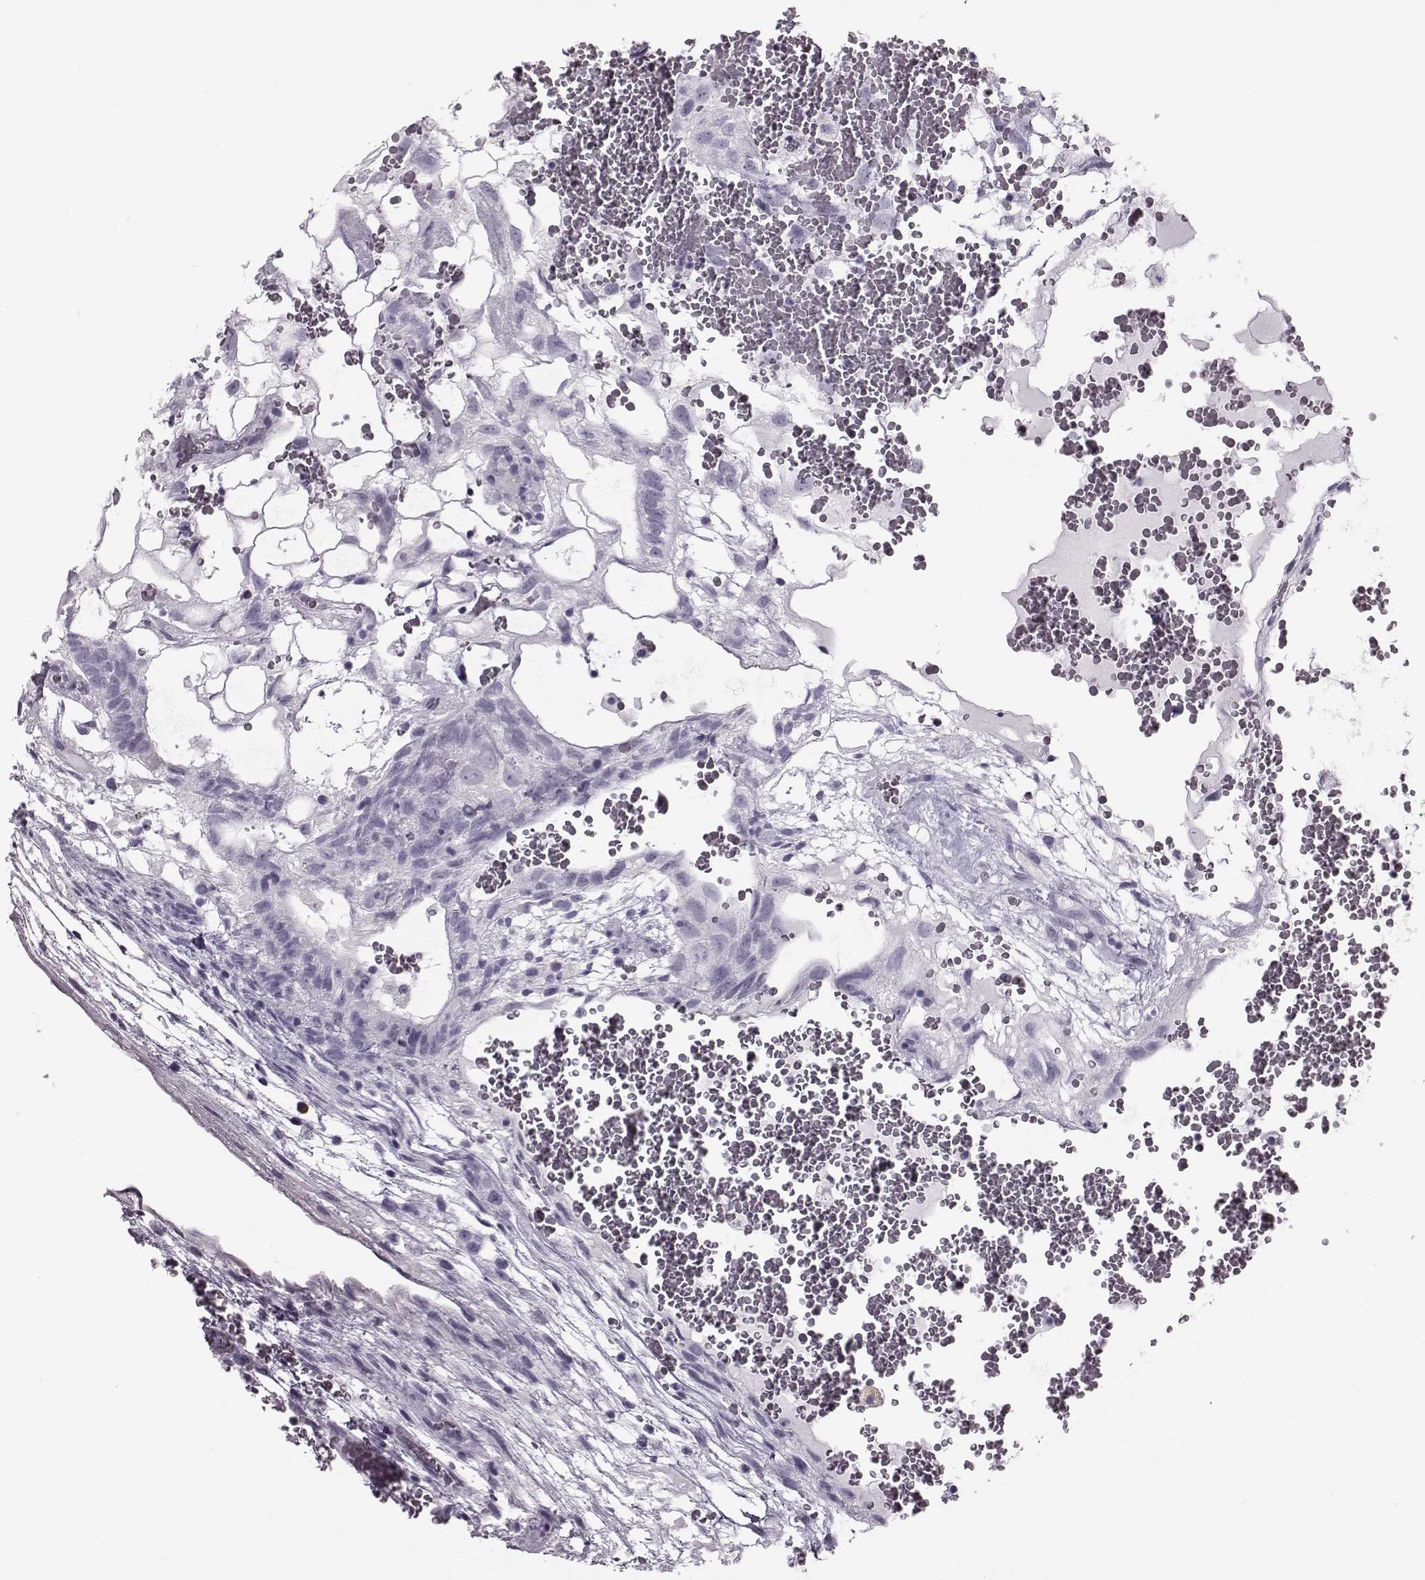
{"staining": {"intensity": "negative", "quantity": "none", "location": "none"}, "tissue": "testis cancer", "cell_type": "Tumor cells", "image_type": "cancer", "snomed": [{"axis": "morphology", "description": "Normal tissue, NOS"}, {"axis": "morphology", "description": "Carcinoma, Embryonal, NOS"}, {"axis": "topography", "description": "Testis"}], "caption": "The photomicrograph shows no staining of tumor cells in testis cancer.", "gene": "JSRP1", "patient": {"sex": "male", "age": 32}}